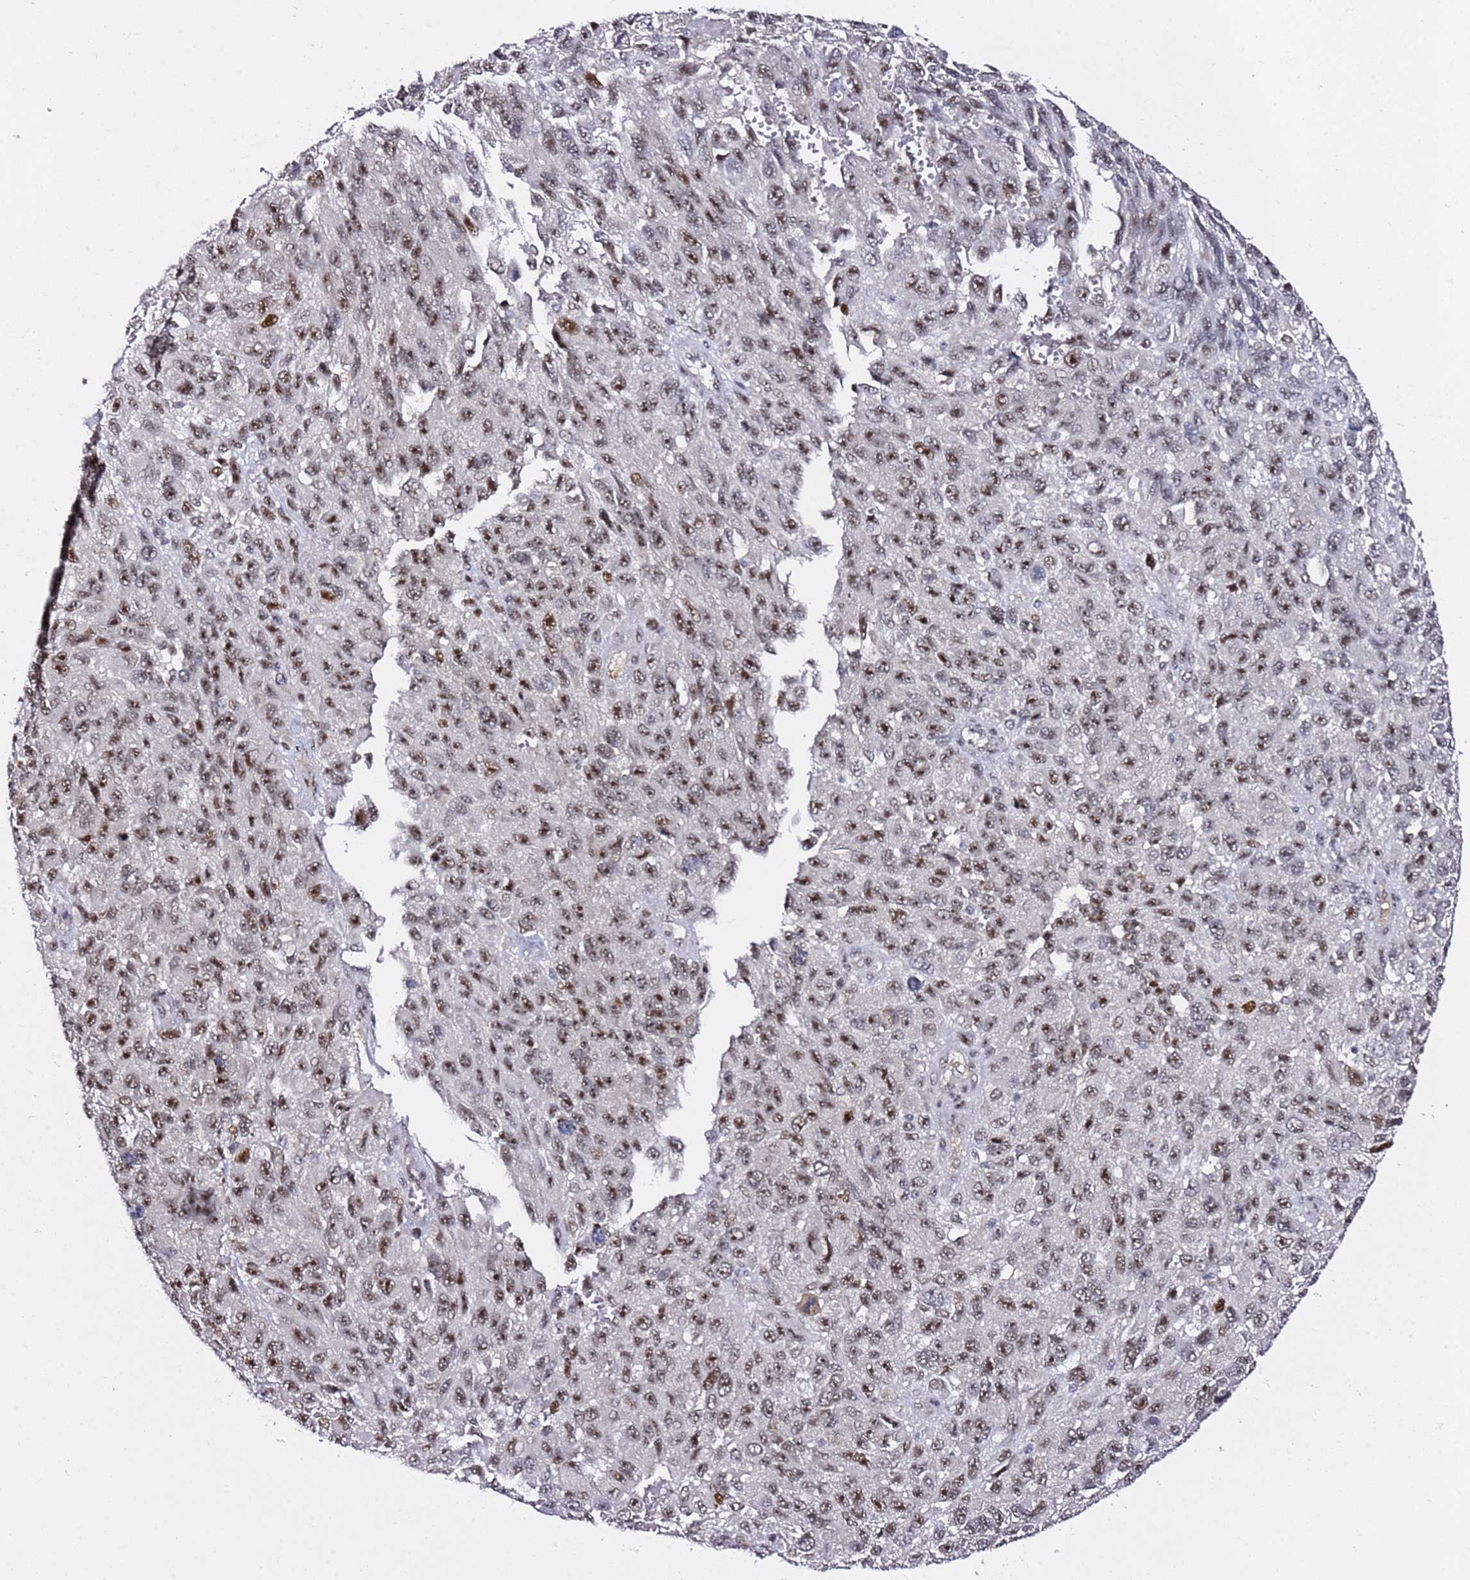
{"staining": {"intensity": "moderate", "quantity": ">75%", "location": "nuclear"}, "tissue": "melanoma", "cell_type": "Tumor cells", "image_type": "cancer", "snomed": [{"axis": "morphology", "description": "Normal tissue, NOS"}, {"axis": "morphology", "description": "Malignant melanoma, NOS"}, {"axis": "topography", "description": "Skin"}], "caption": "Moderate nuclear positivity for a protein is present in about >75% of tumor cells of malignant melanoma using immunohistochemistry (IHC).", "gene": "FCF1", "patient": {"sex": "female", "age": 96}}